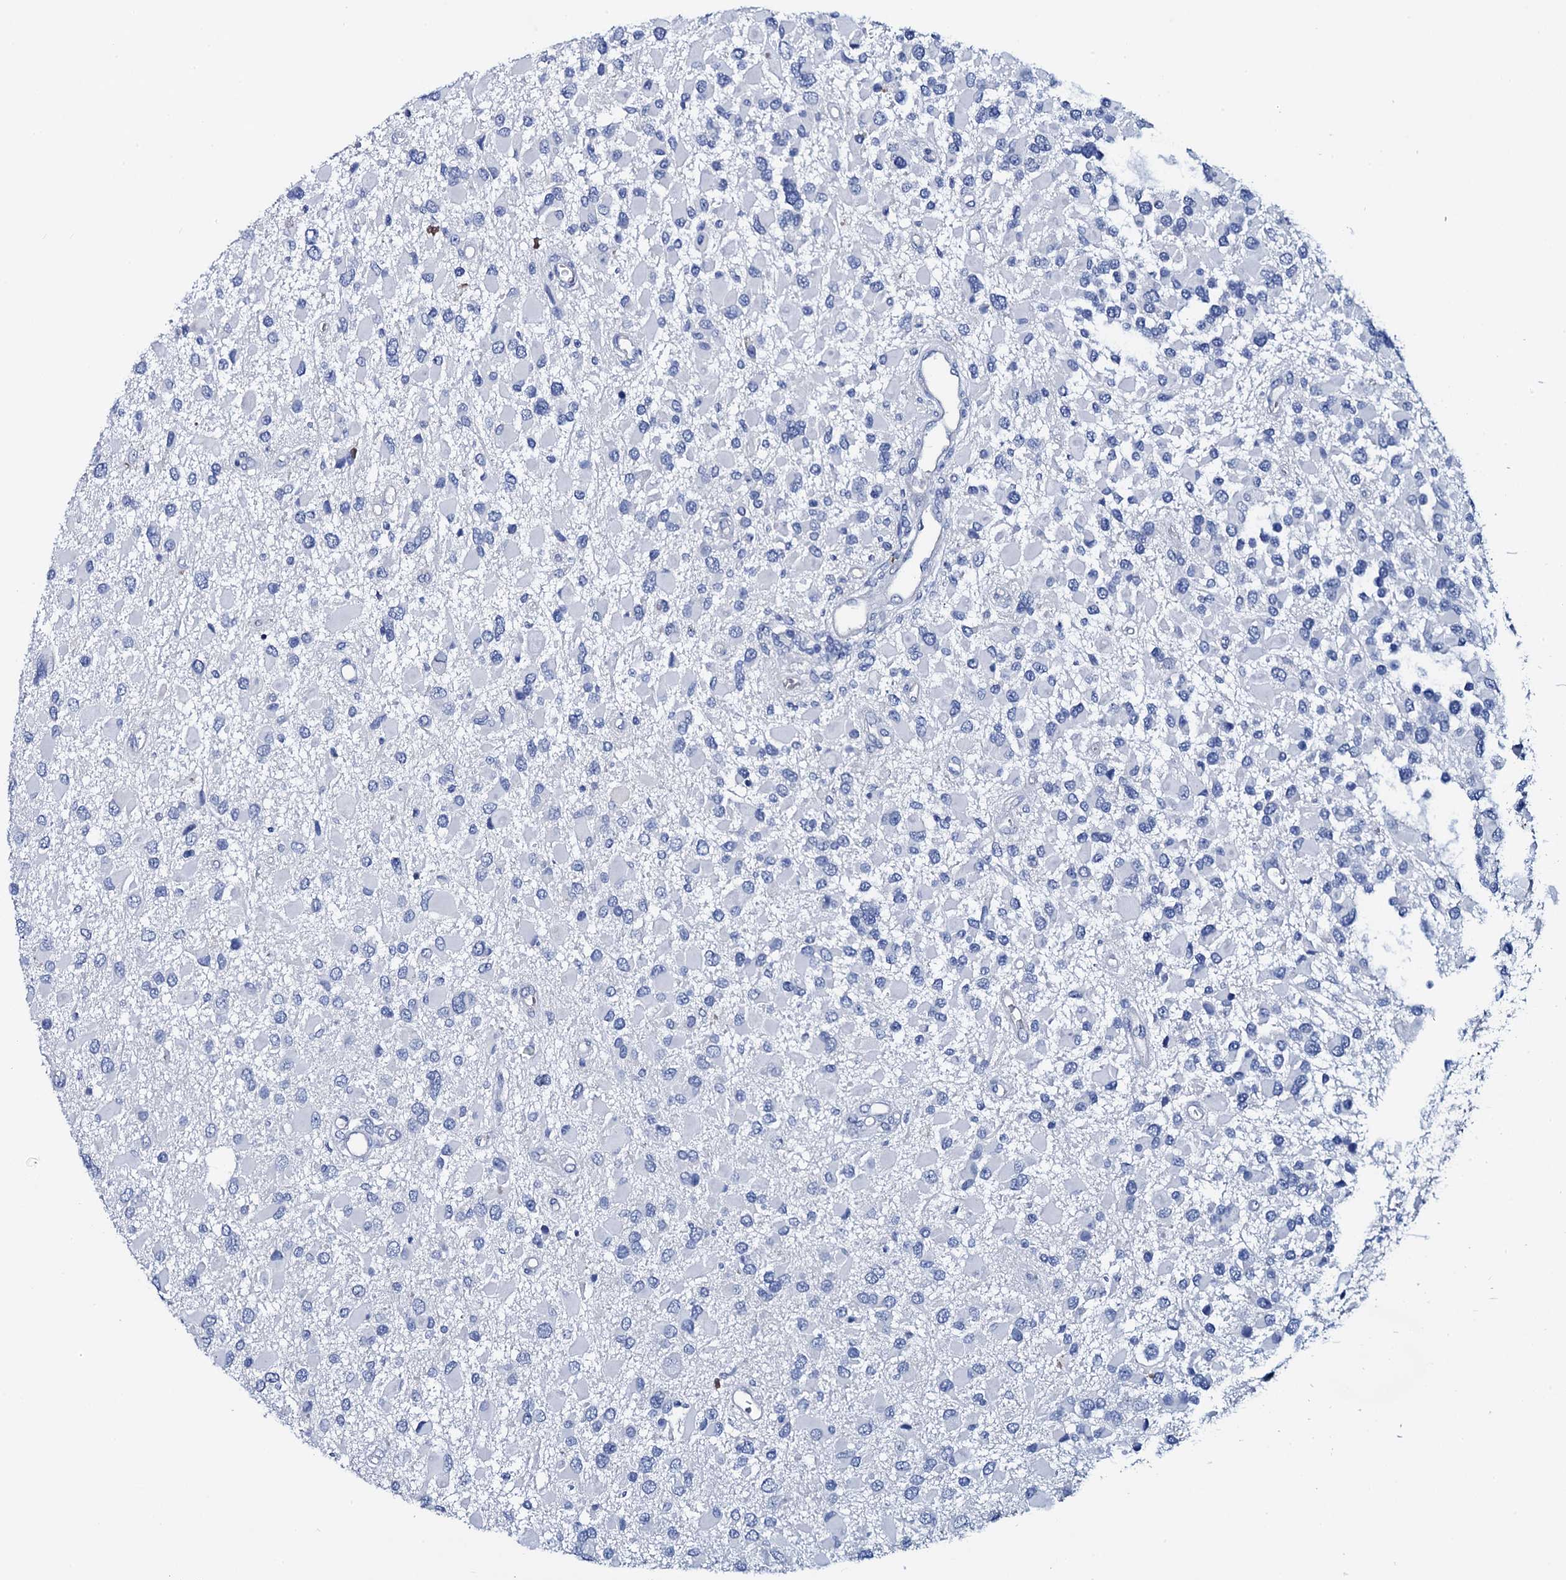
{"staining": {"intensity": "negative", "quantity": "none", "location": "none"}, "tissue": "glioma", "cell_type": "Tumor cells", "image_type": "cancer", "snomed": [{"axis": "morphology", "description": "Glioma, malignant, High grade"}, {"axis": "topography", "description": "Brain"}], "caption": "A histopathology image of human malignant glioma (high-grade) is negative for staining in tumor cells.", "gene": "GYS2", "patient": {"sex": "male", "age": 53}}